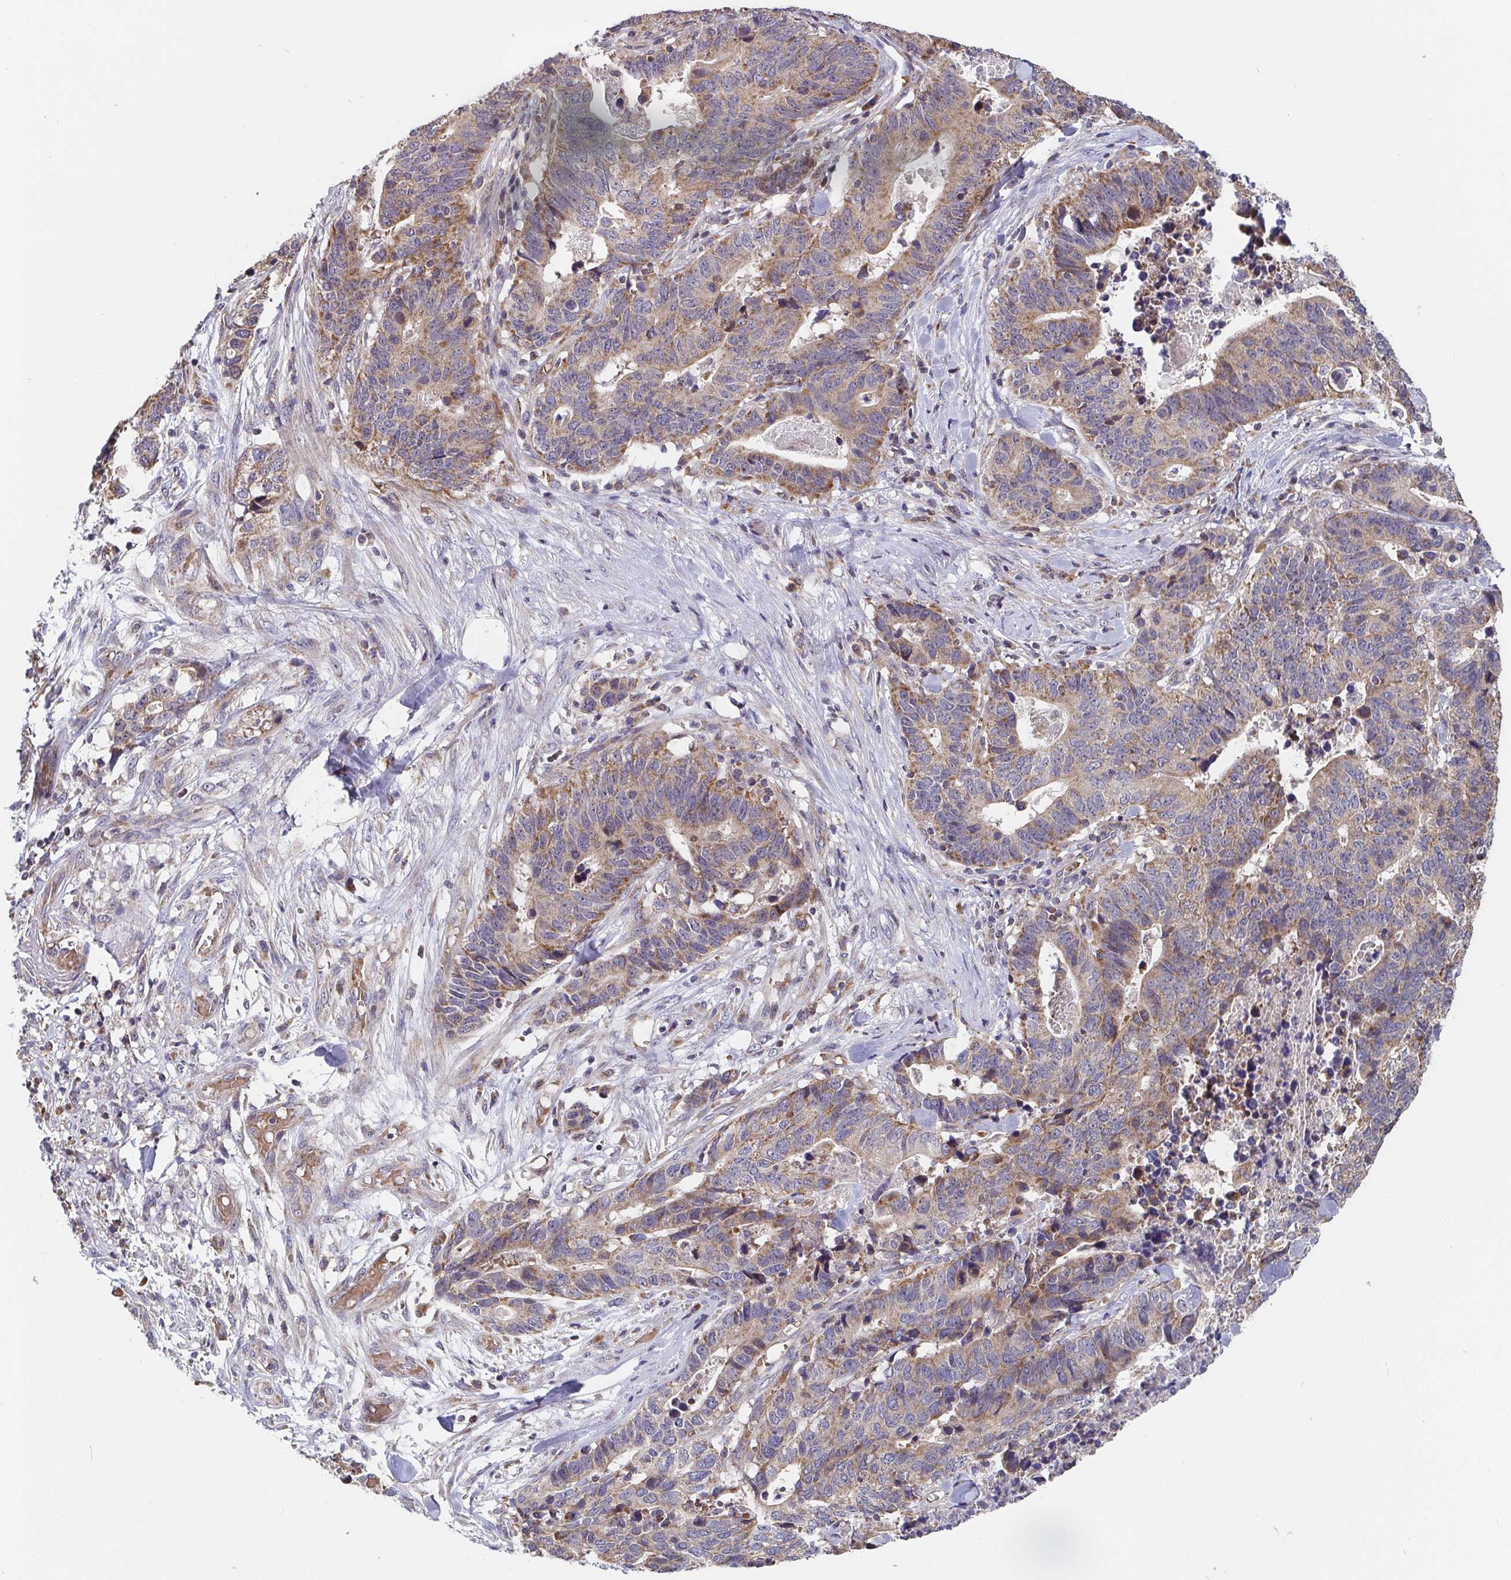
{"staining": {"intensity": "moderate", "quantity": ">75%", "location": "cytoplasmic/membranous"}, "tissue": "stomach cancer", "cell_type": "Tumor cells", "image_type": "cancer", "snomed": [{"axis": "morphology", "description": "Adenocarcinoma, NOS"}, {"axis": "topography", "description": "Stomach, upper"}], "caption": "Protein expression analysis of stomach cancer (adenocarcinoma) exhibits moderate cytoplasmic/membranous staining in approximately >75% of tumor cells.", "gene": "PDF", "patient": {"sex": "female", "age": 67}}